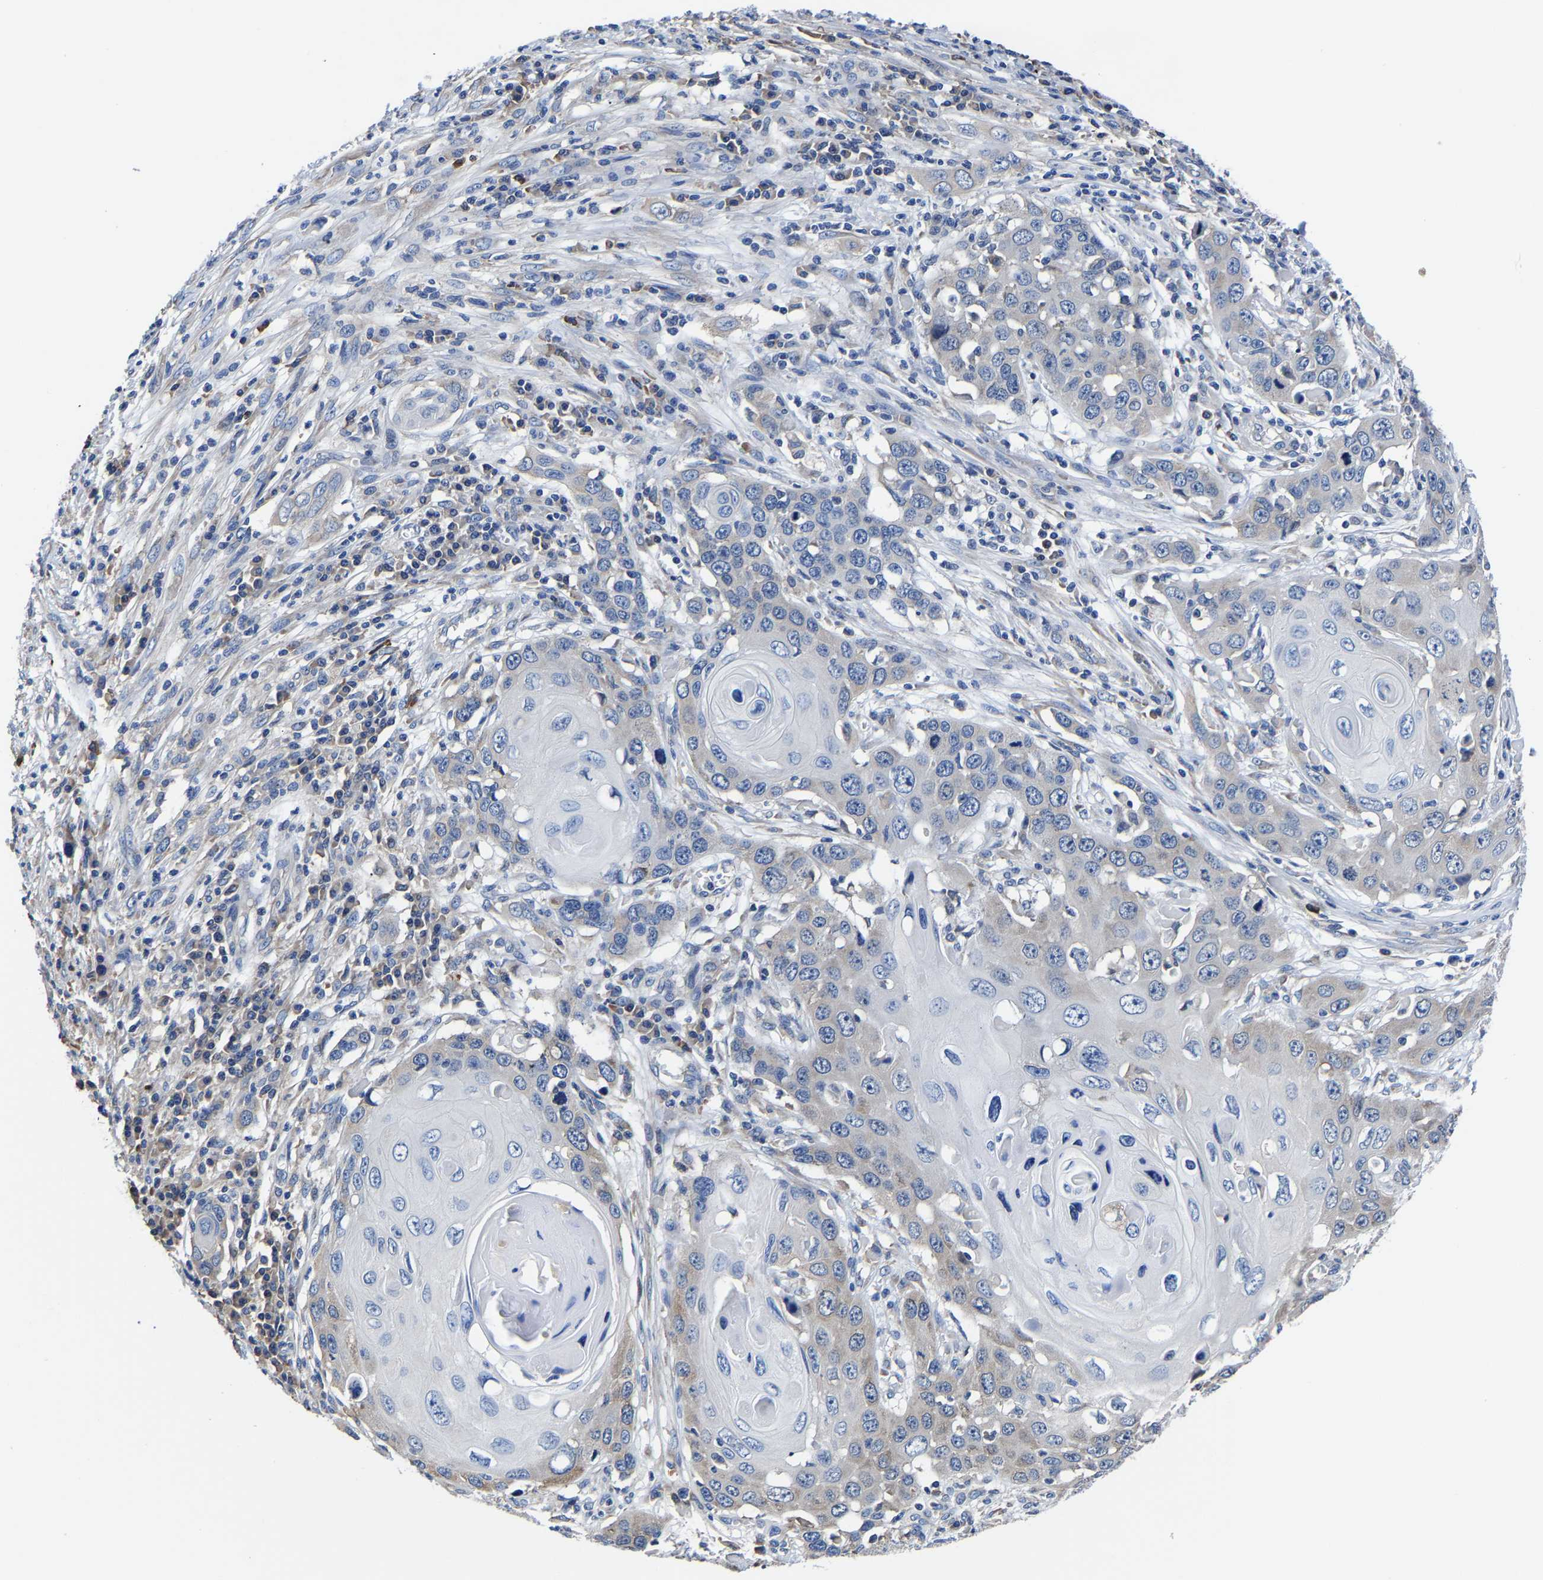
{"staining": {"intensity": "weak", "quantity": "<25%", "location": "cytoplasmic/membranous"}, "tissue": "skin cancer", "cell_type": "Tumor cells", "image_type": "cancer", "snomed": [{"axis": "morphology", "description": "Squamous cell carcinoma, NOS"}, {"axis": "topography", "description": "Skin"}], "caption": "IHC micrograph of neoplastic tissue: human skin squamous cell carcinoma stained with DAB reveals no significant protein expression in tumor cells.", "gene": "SRPK2", "patient": {"sex": "male", "age": 55}}